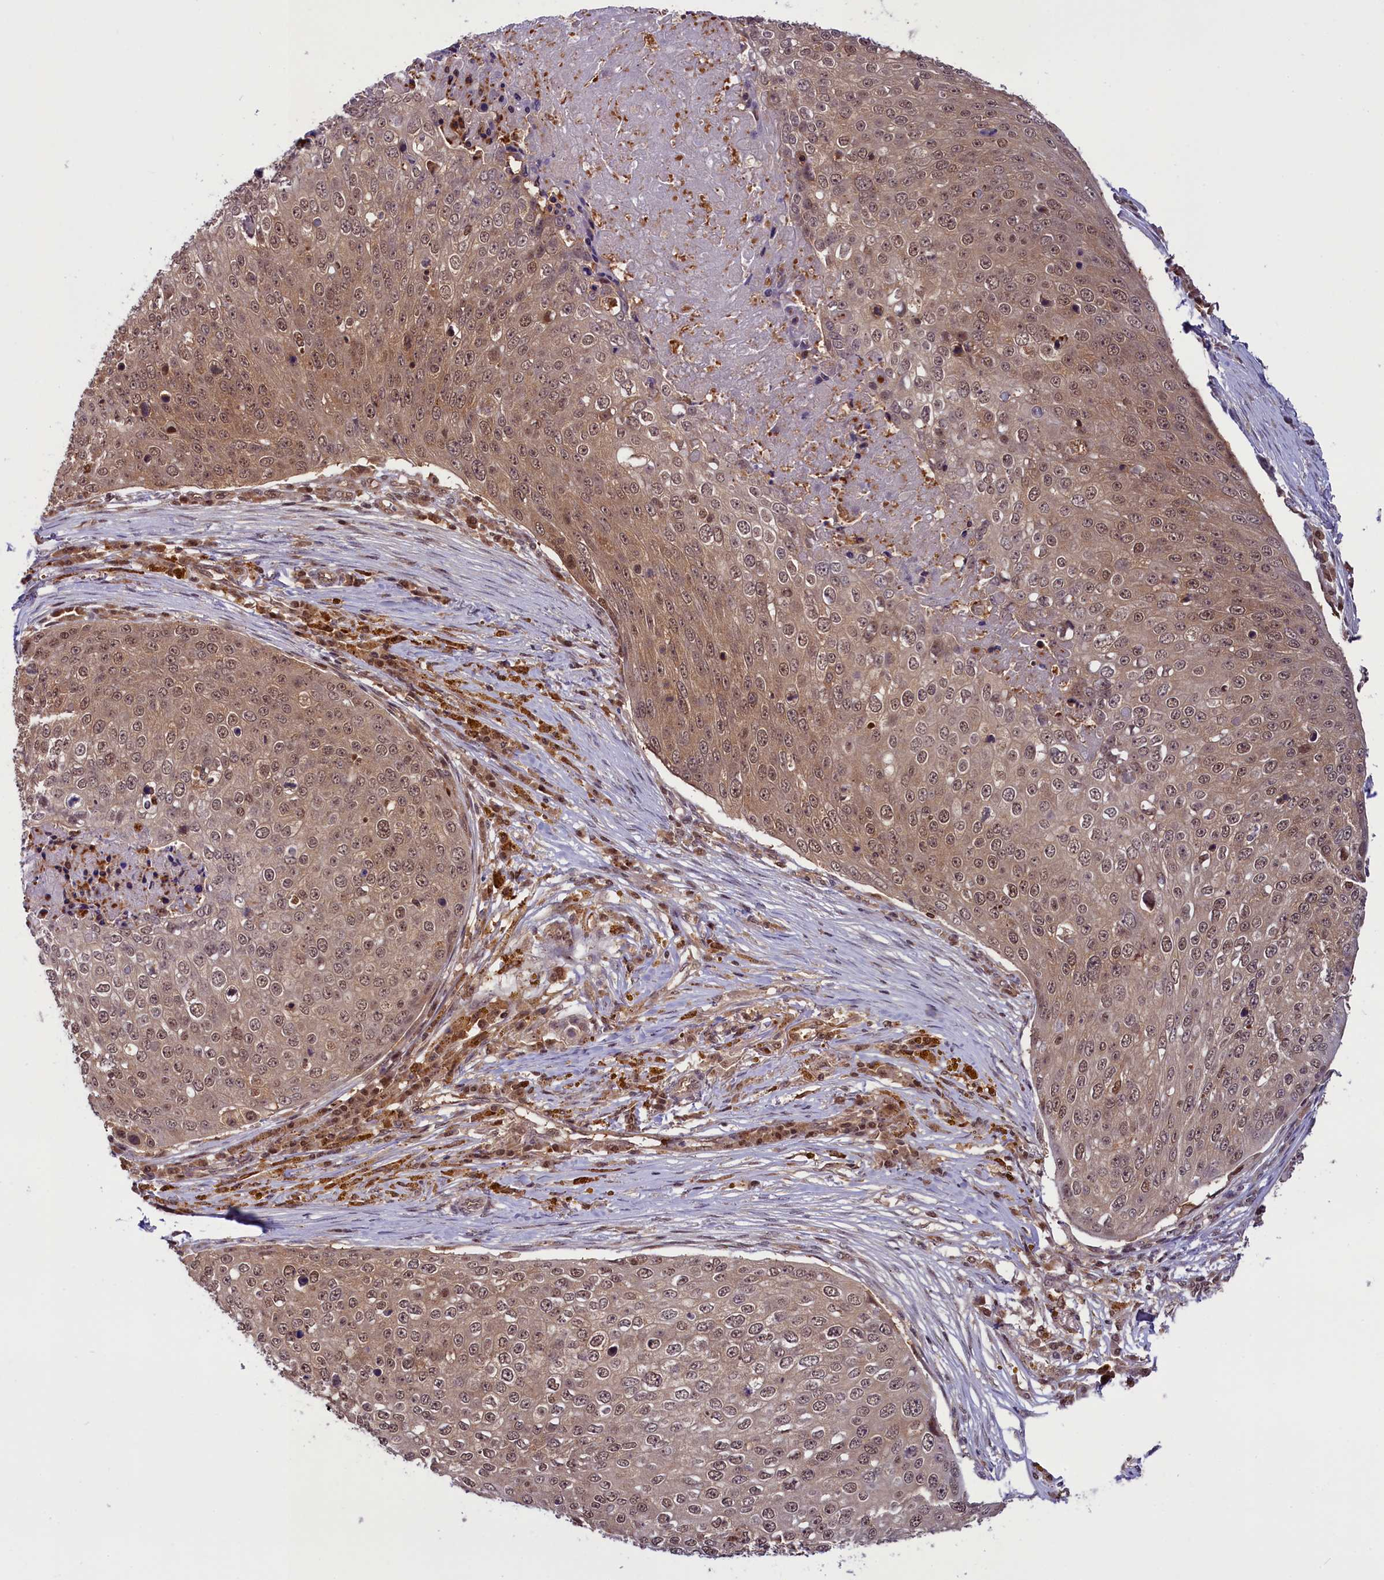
{"staining": {"intensity": "moderate", "quantity": ">75%", "location": "cytoplasmic/membranous,nuclear"}, "tissue": "skin cancer", "cell_type": "Tumor cells", "image_type": "cancer", "snomed": [{"axis": "morphology", "description": "Squamous cell carcinoma, NOS"}, {"axis": "topography", "description": "Skin"}], "caption": "Skin cancer stained for a protein (brown) shows moderate cytoplasmic/membranous and nuclear positive positivity in approximately >75% of tumor cells.", "gene": "SLC7A6OS", "patient": {"sex": "male", "age": 71}}